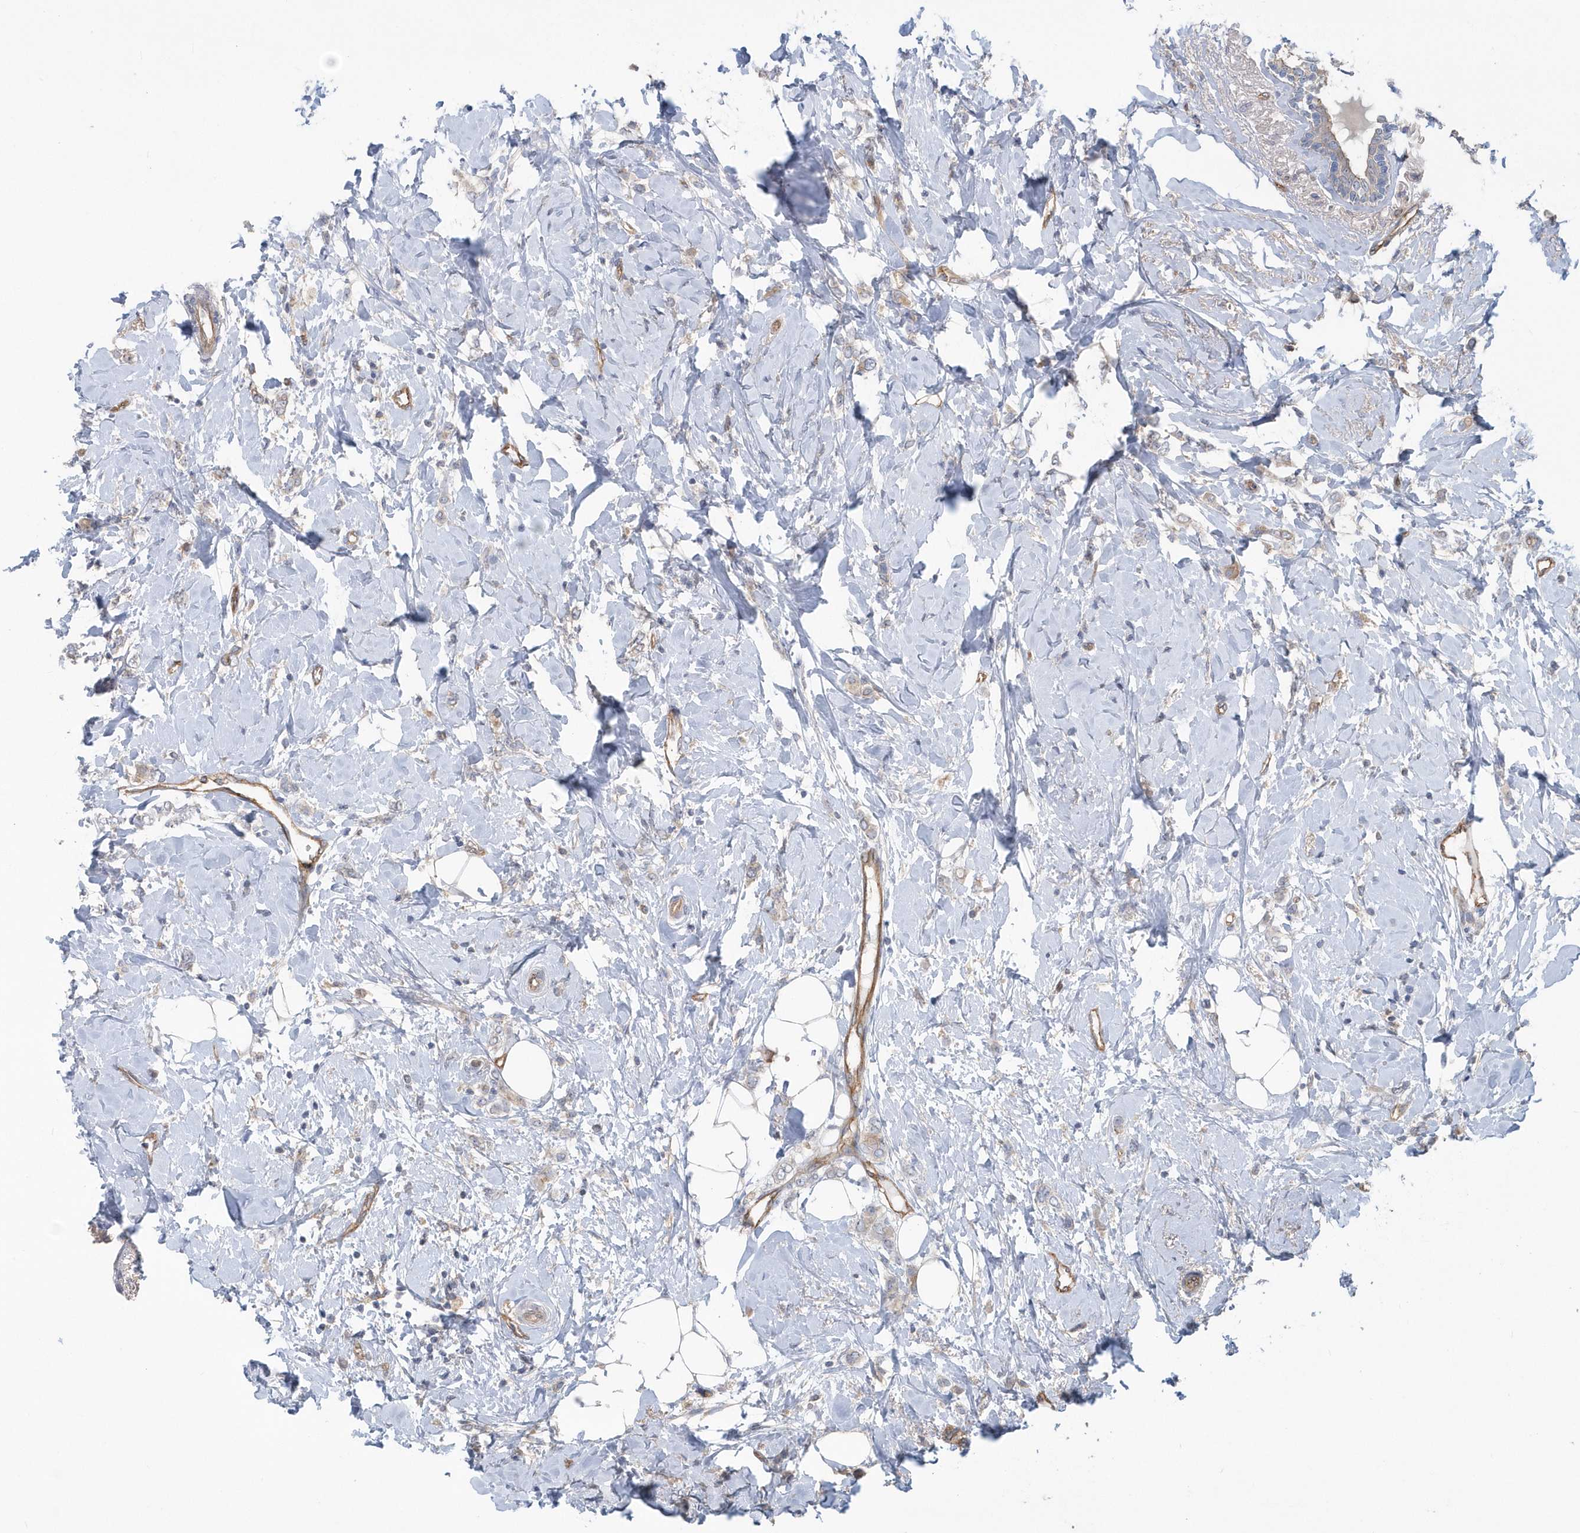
{"staining": {"intensity": "weak", "quantity": "<25%", "location": "cytoplasmic/membranous"}, "tissue": "breast cancer", "cell_type": "Tumor cells", "image_type": "cancer", "snomed": [{"axis": "morphology", "description": "Normal tissue, NOS"}, {"axis": "morphology", "description": "Lobular carcinoma"}, {"axis": "topography", "description": "Breast"}], "caption": "Tumor cells are negative for protein expression in human lobular carcinoma (breast).", "gene": "RAI14", "patient": {"sex": "female", "age": 47}}